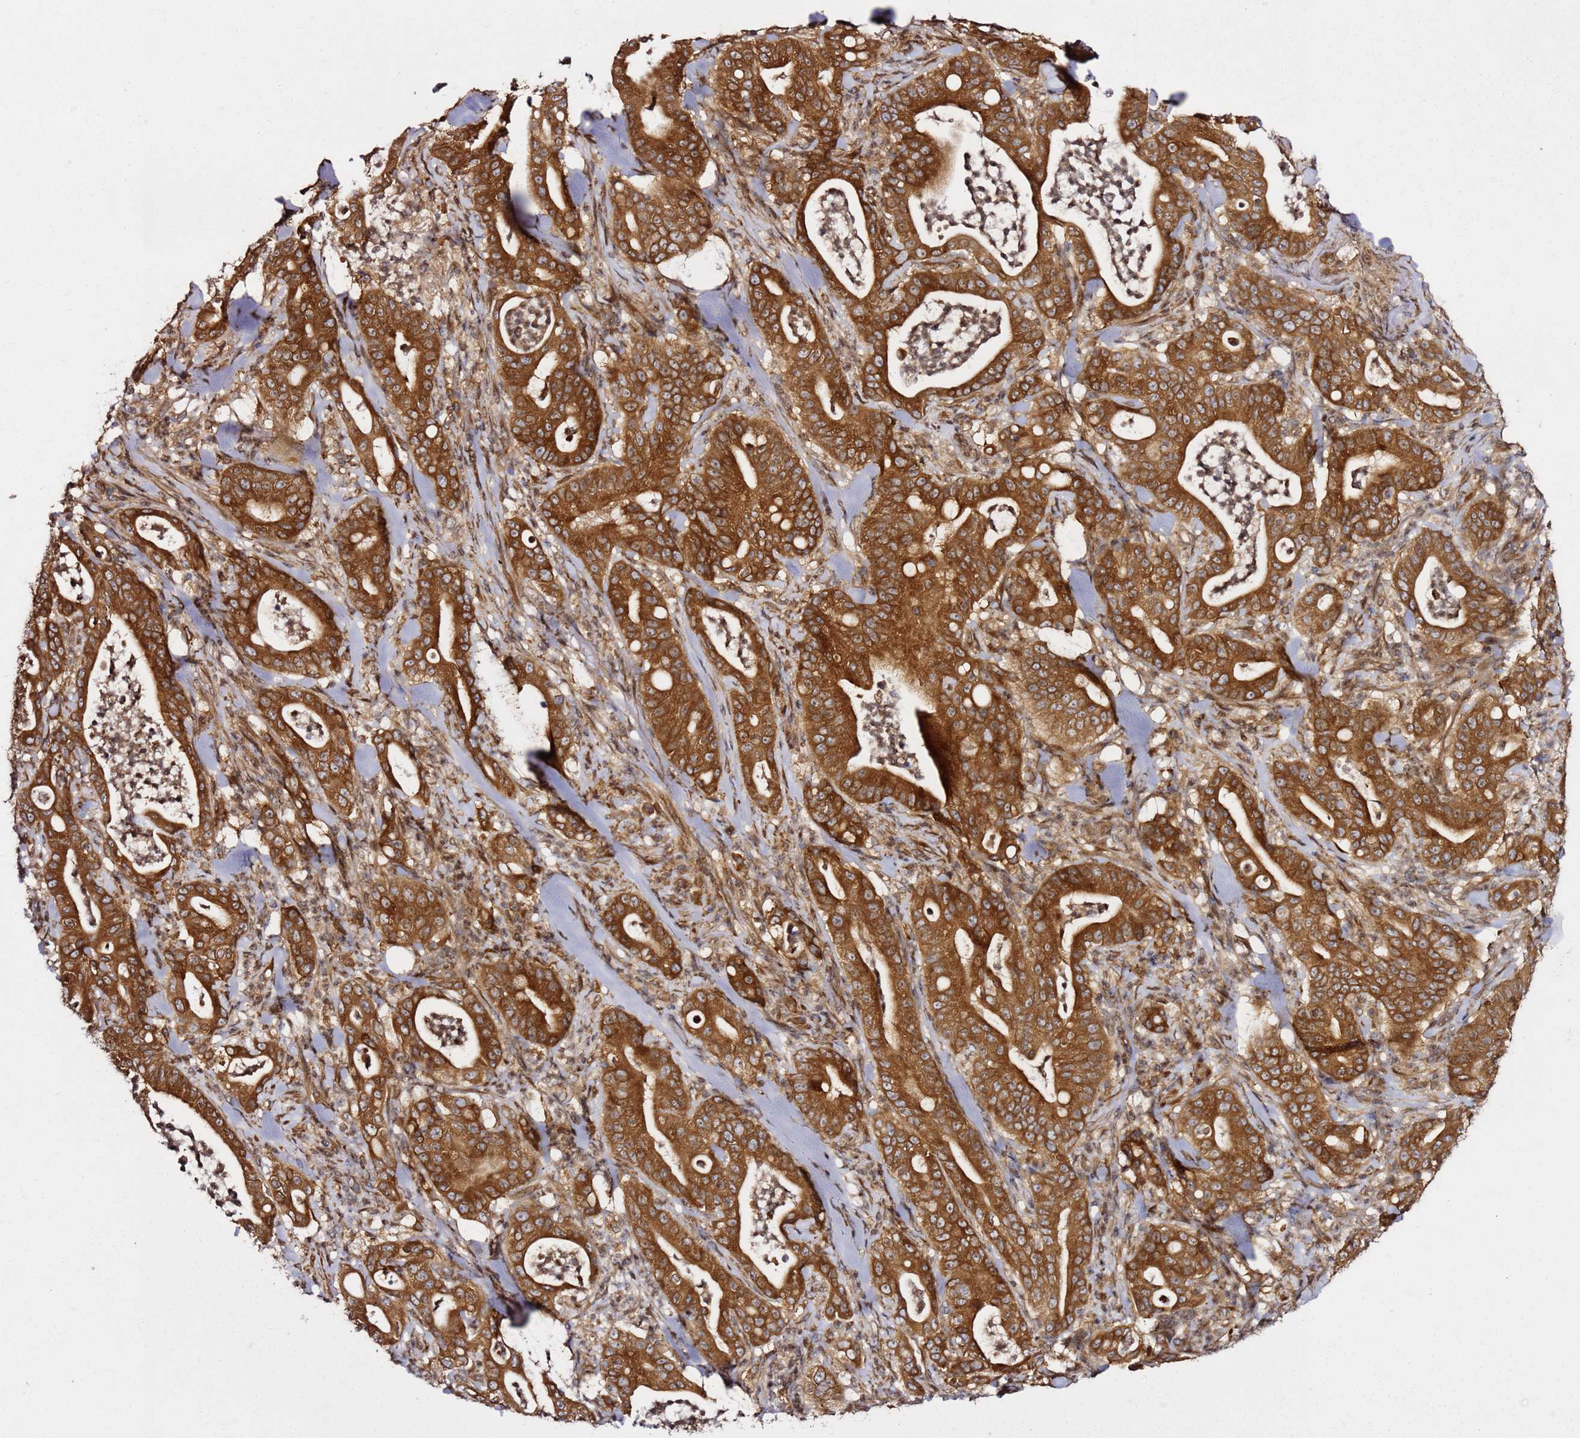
{"staining": {"intensity": "strong", "quantity": ">75%", "location": "cytoplasmic/membranous"}, "tissue": "pancreatic cancer", "cell_type": "Tumor cells", "image_type": "cancer", "snomed": [{"axis": "morphology", "description": "Adenocarcinoma, NOS"}, {"axis": "topography", "description": "Pancreas"}], "caption": "Protein staining by immunohistochemistry demonstrates strong cytoplasmic/membranous expression in about >75% of tumor cells in adenocarcinoma (pancreatic).", "gene": "PRKAB2", "patient": {"sex": "male", "age": 71}}